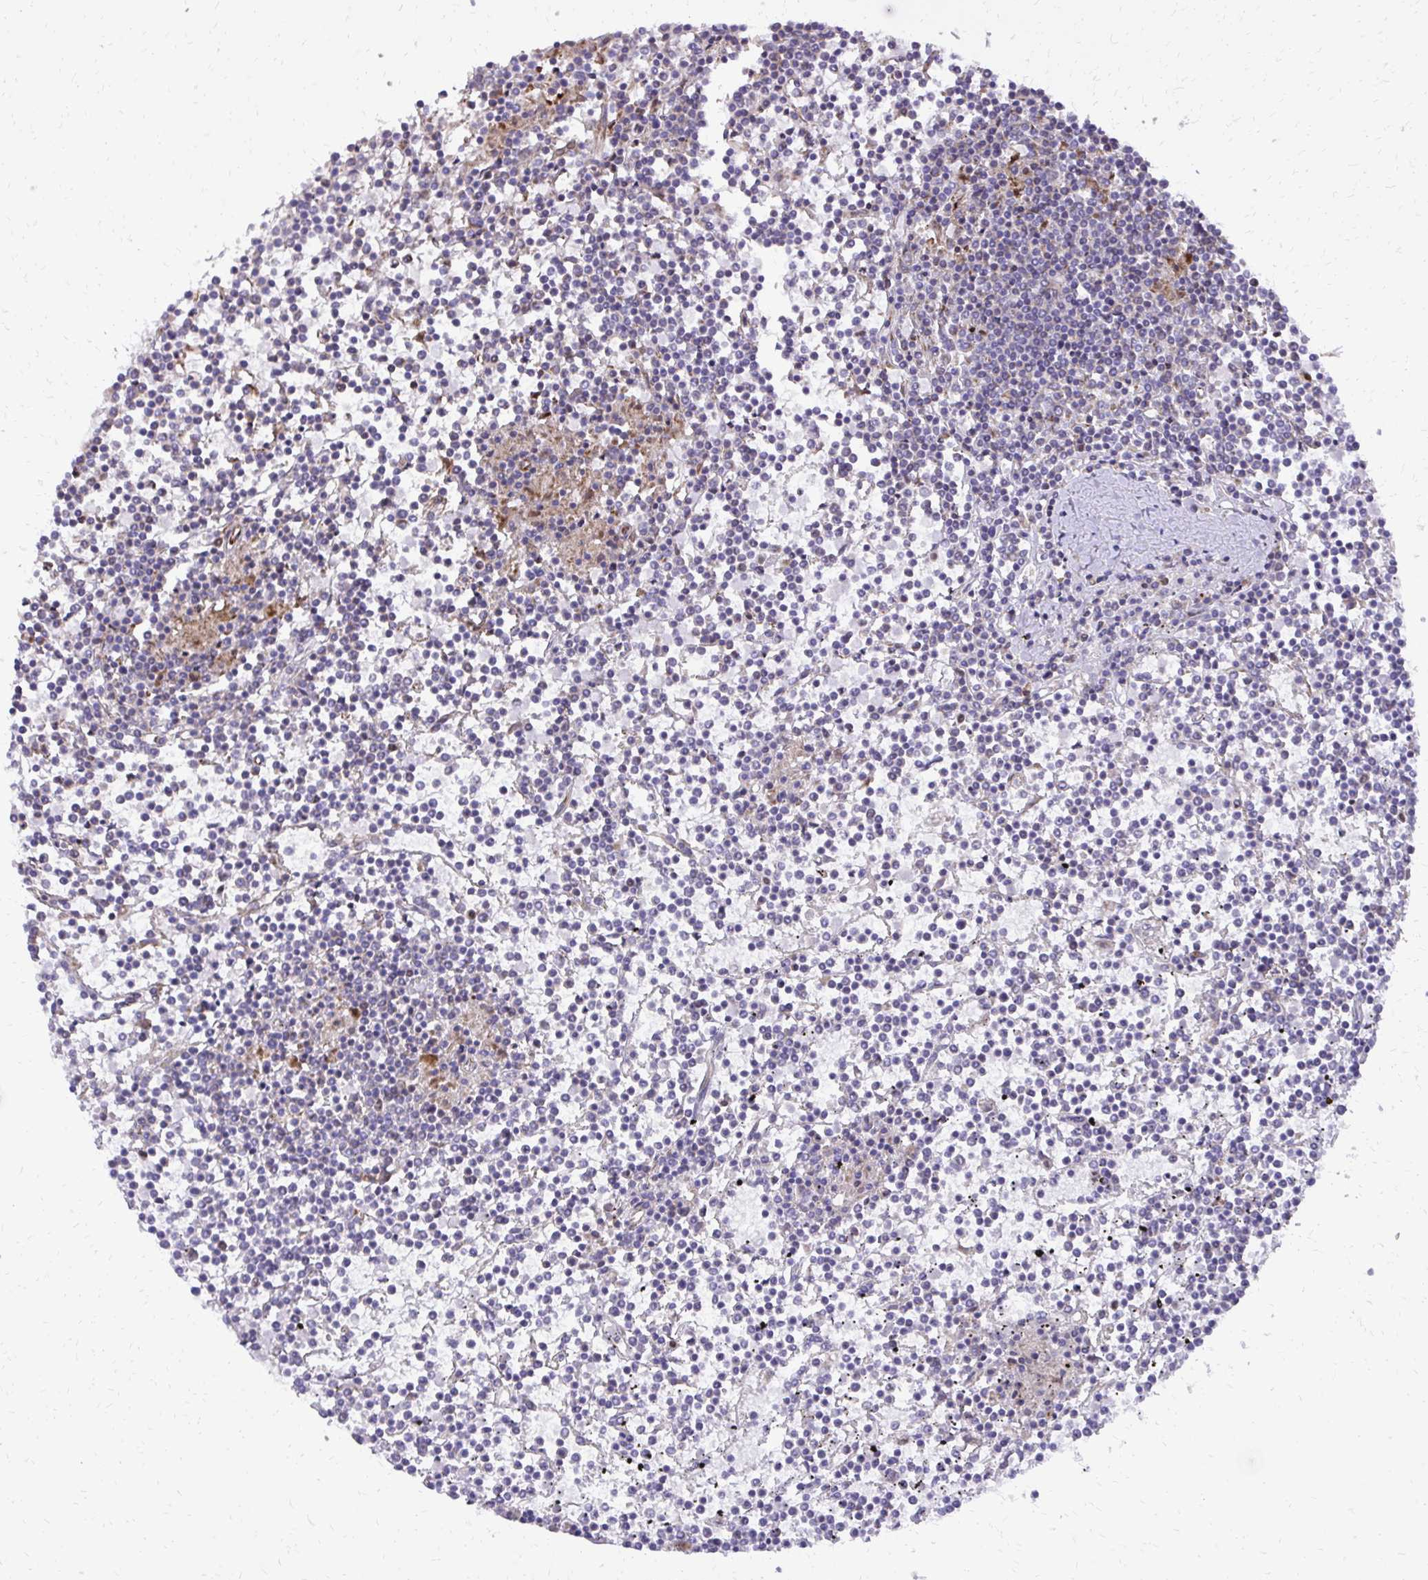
{"staining": {"intensity": "negative", "quantity": "none", "location": "none"}, "tissue": "lymphoma", "cell_type": "Tumor cells", "image_type": "cancer", "snomed": [{"axis": "morphology", "description": "Malignant lymphoma, non-Hodgkin's type, Low grade"}, {"axis": "topography", "description": "Spleen"}], "caption": "The immunohistochemistry photomicrograph has no significant expression in tumor cells of lymphoma tissue.", "gene": "ABCC3", "patient": {"sex": "female", "age": 19}}